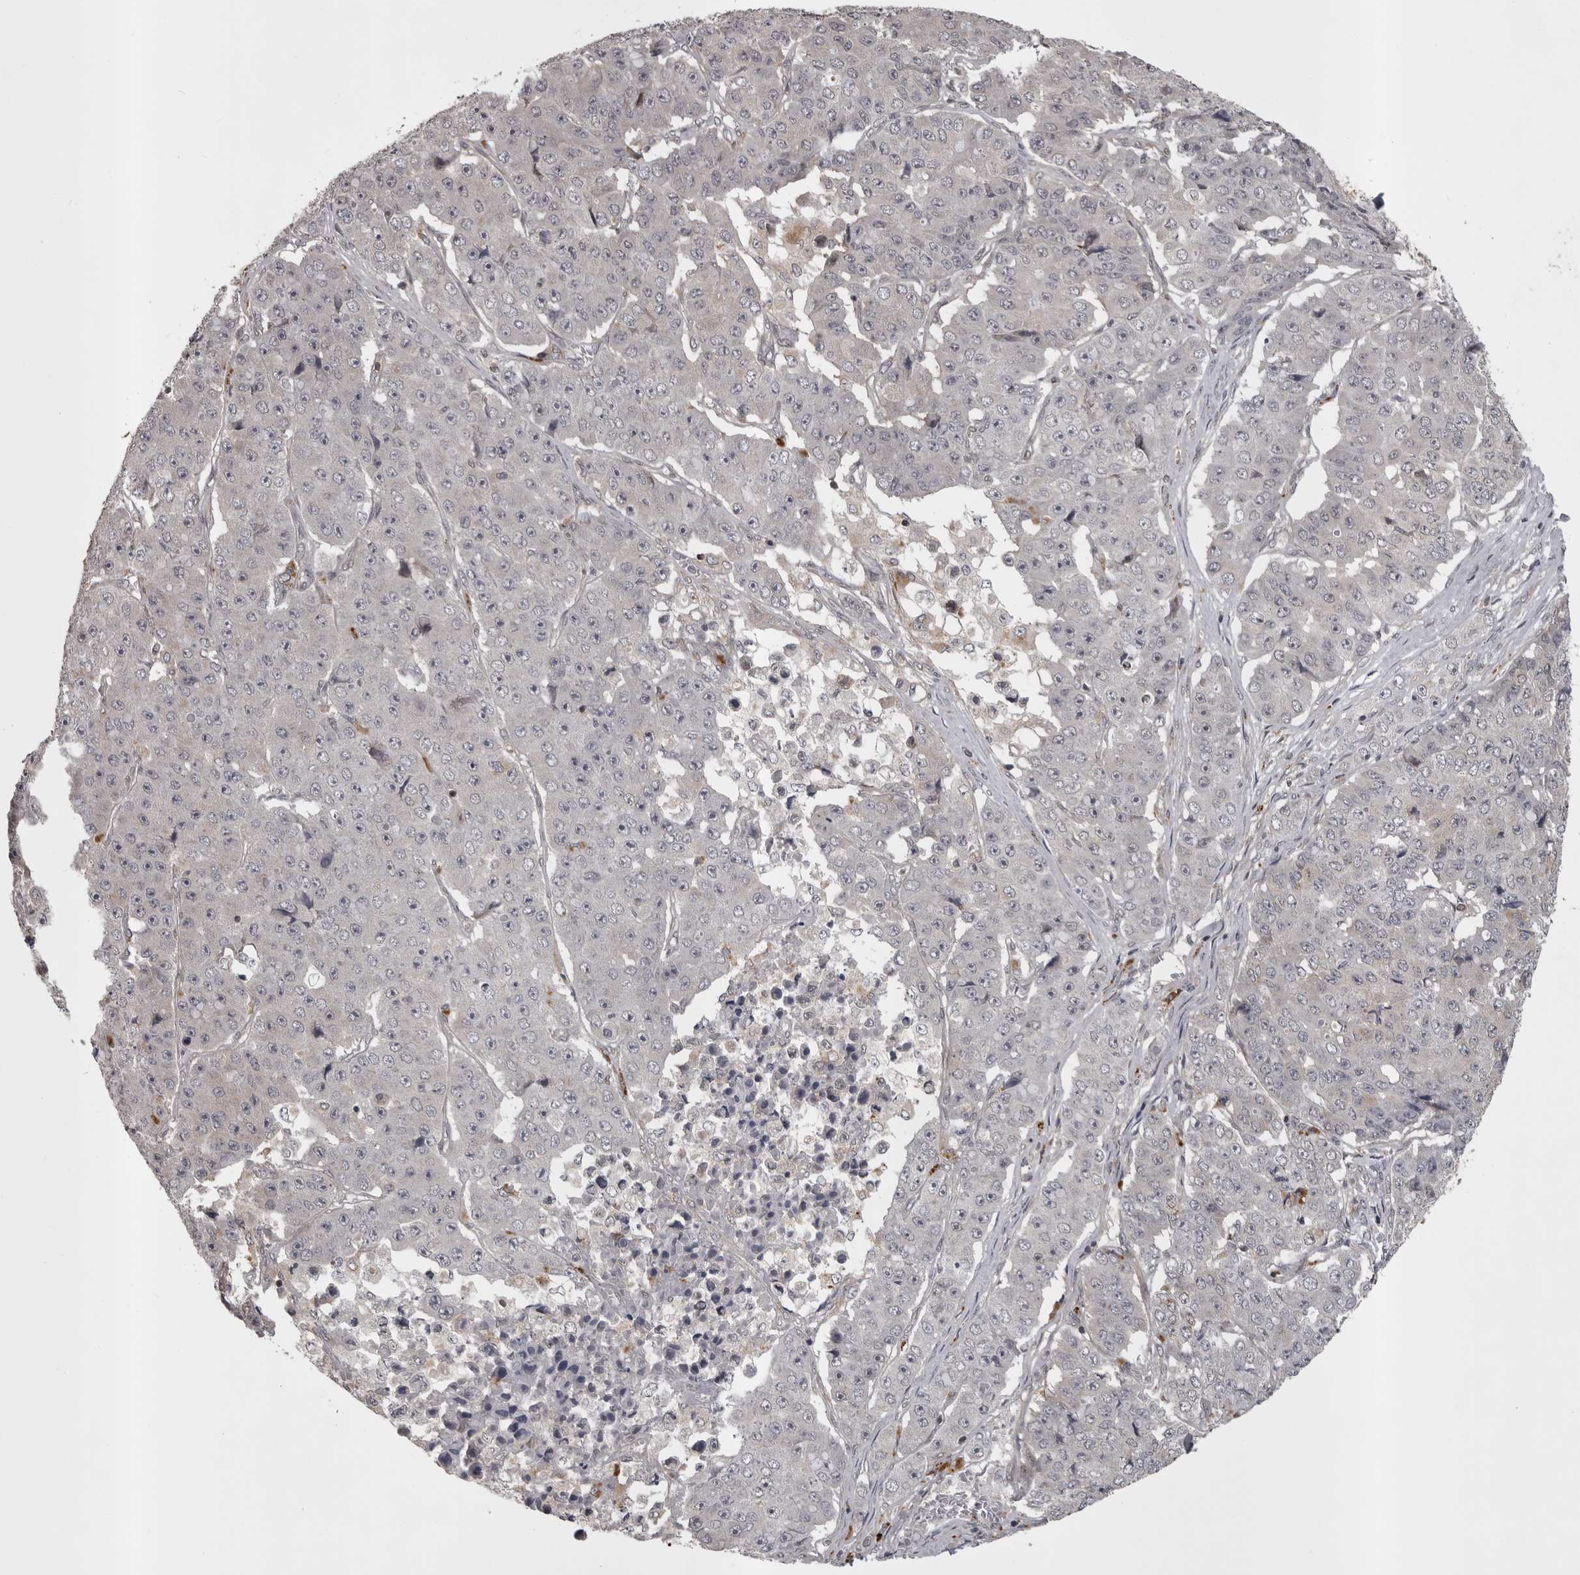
{"staining": {"intensity": "negative", "quantity": "none", "location": "none"}, "tissue": "pancreatic cancer", "cell_type": "Tumor cells", "image_type": "cancer", "snomed": [{"axis": "morphology", "description": "Adenocarcinoma, NOS"}, {"axis": "topography", "description": "Pancreas"}], "caption": "Photomicrograph shows no protein positivity in tumor cells of pancreatic cancer tissue.", "gene": "SNX16", "patient": {"sex": "male", "age": 50}}